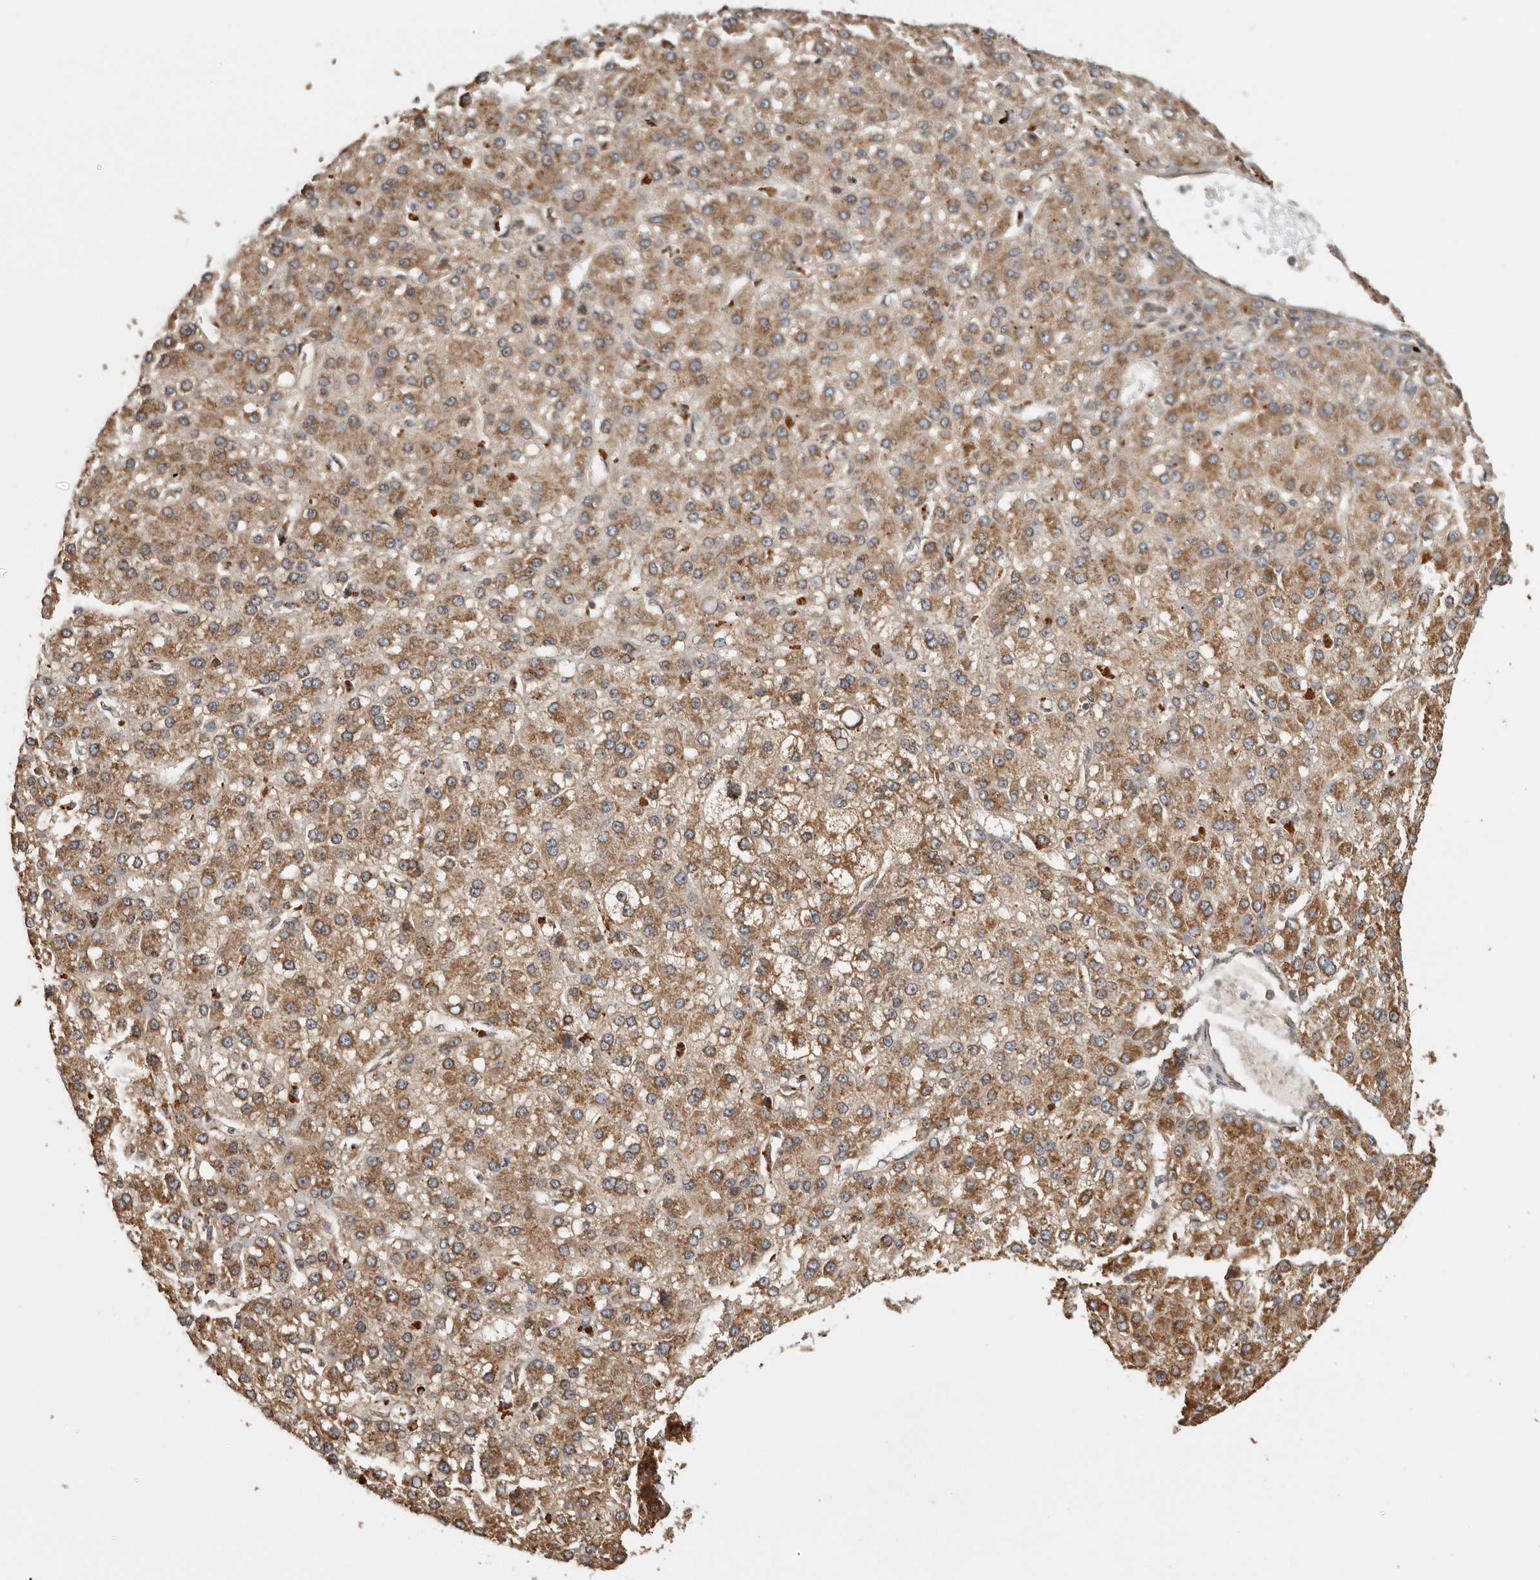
{"staining": {"intensity": "moderate", "quantity": ">75%", "location": "cytoplasmic/membranous"}, "tissue": "liver cancer", "cell_type": "Tumor cells", "image_type": "cancer", "snomed": [{"axis": "morphology", "description": "Carcinoma, Hepatocellular, NOS"}, {"axis": "topography", "description": "Liver"}], "caption": "A micrograph of liver cancer stained for a protein displays moderate cytoplasmic/membranous brown staining in tumor cells.", "gene": "CCT8", "patient": {"sex": "male", "age": 67}}